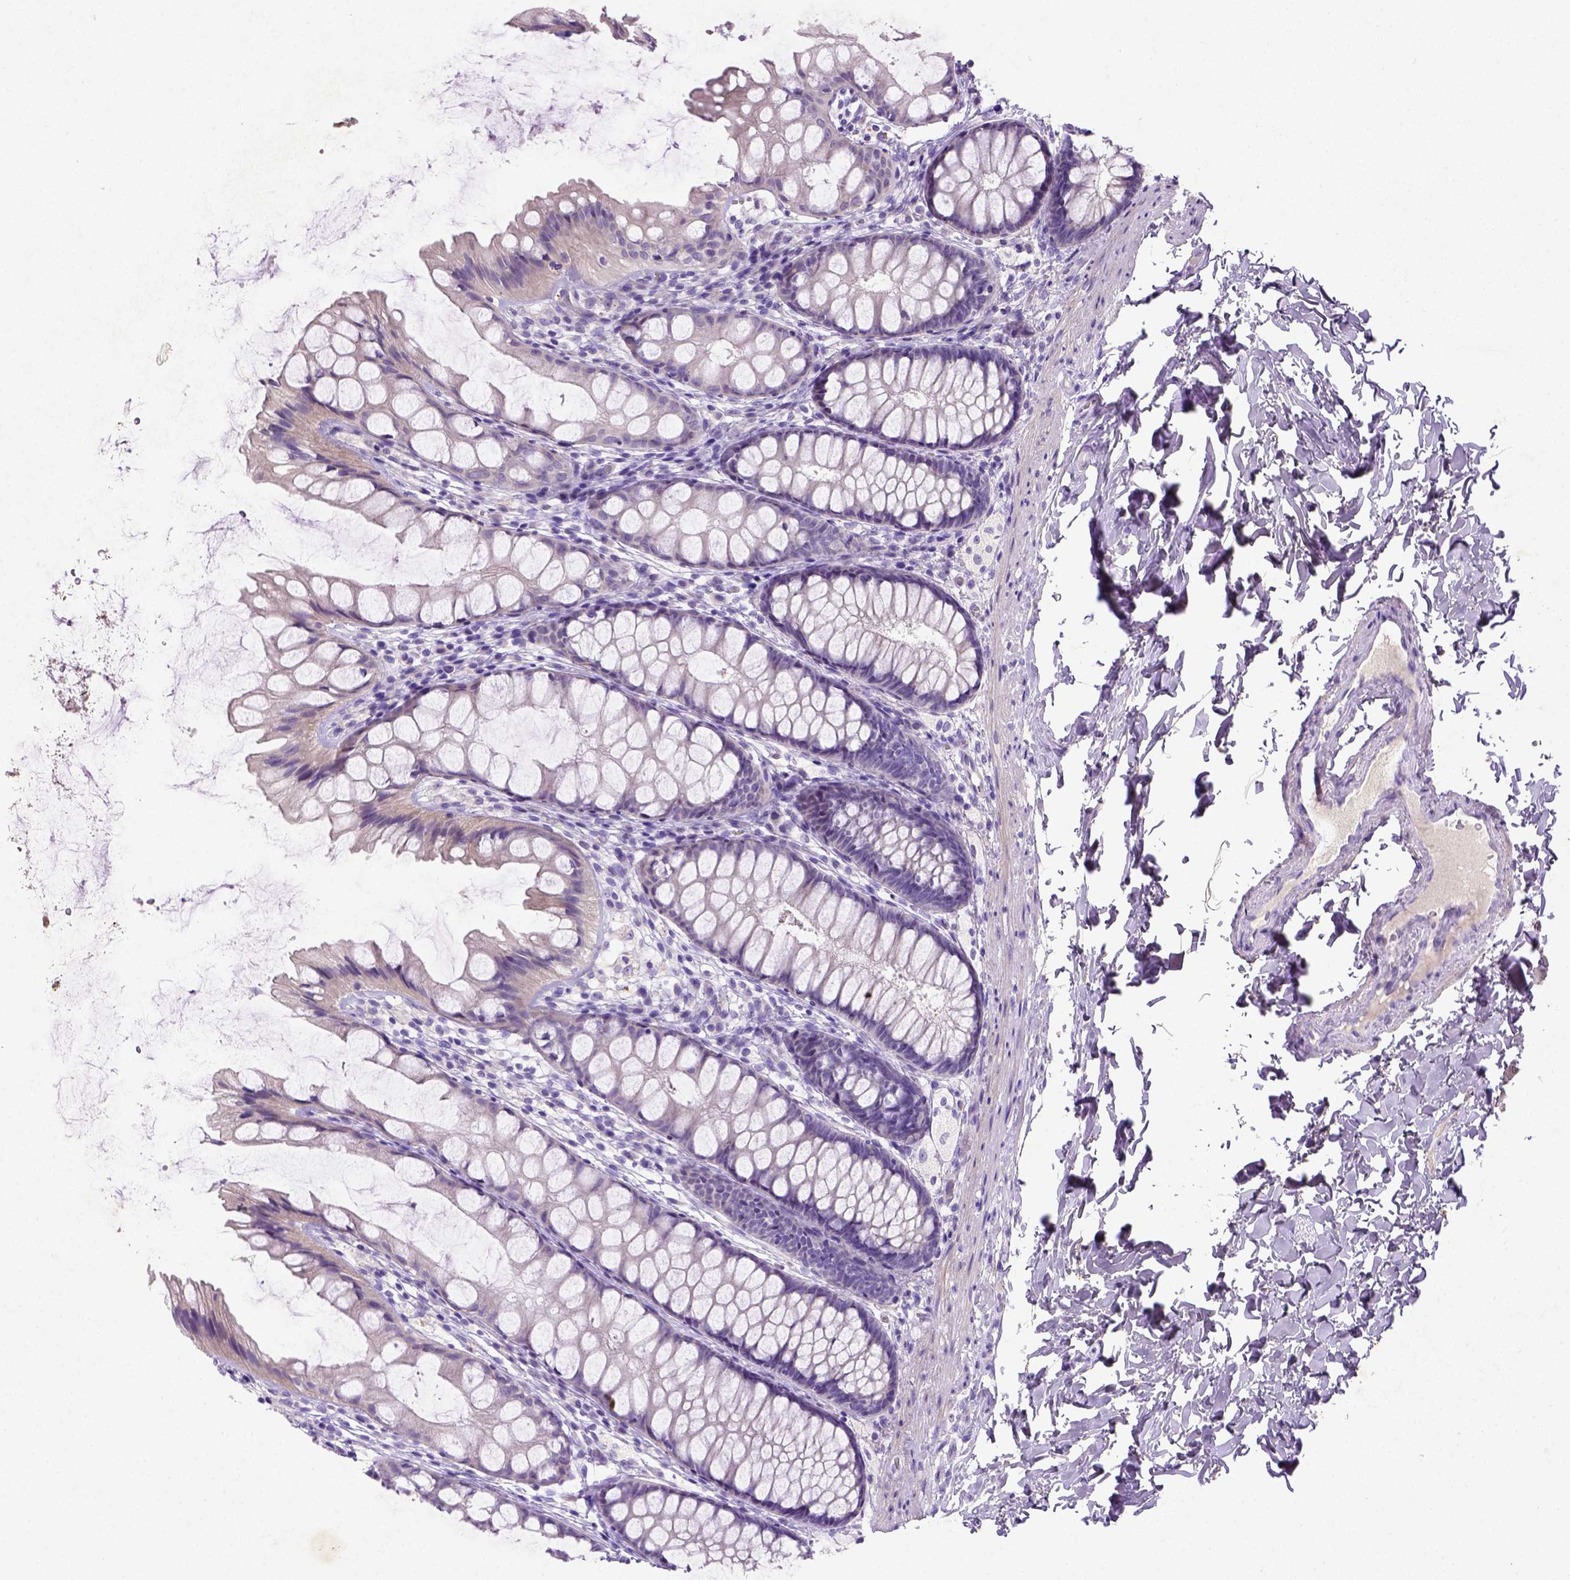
{"staining": {"intensity": "negative", "quantity": "none", "location": "none"}, "tissue": "colon", "cell_type": "Endothelial cells", "image_type": "normal", "snomed": [{"axis": "morphology", "description": "Normal tissue, NOS"}, {"axis": "topography", "description": "Colon"}], "caption": "Endothelial cells show no significant expression in unremarkable colon. (DAB (3,3'-diaminobenzidine) immunohistochemistry (IHC) visualized using brightfield microscopy, high magnification).", "gene": "NUDT2", "patient": {"sex": "male", "age": 47}}